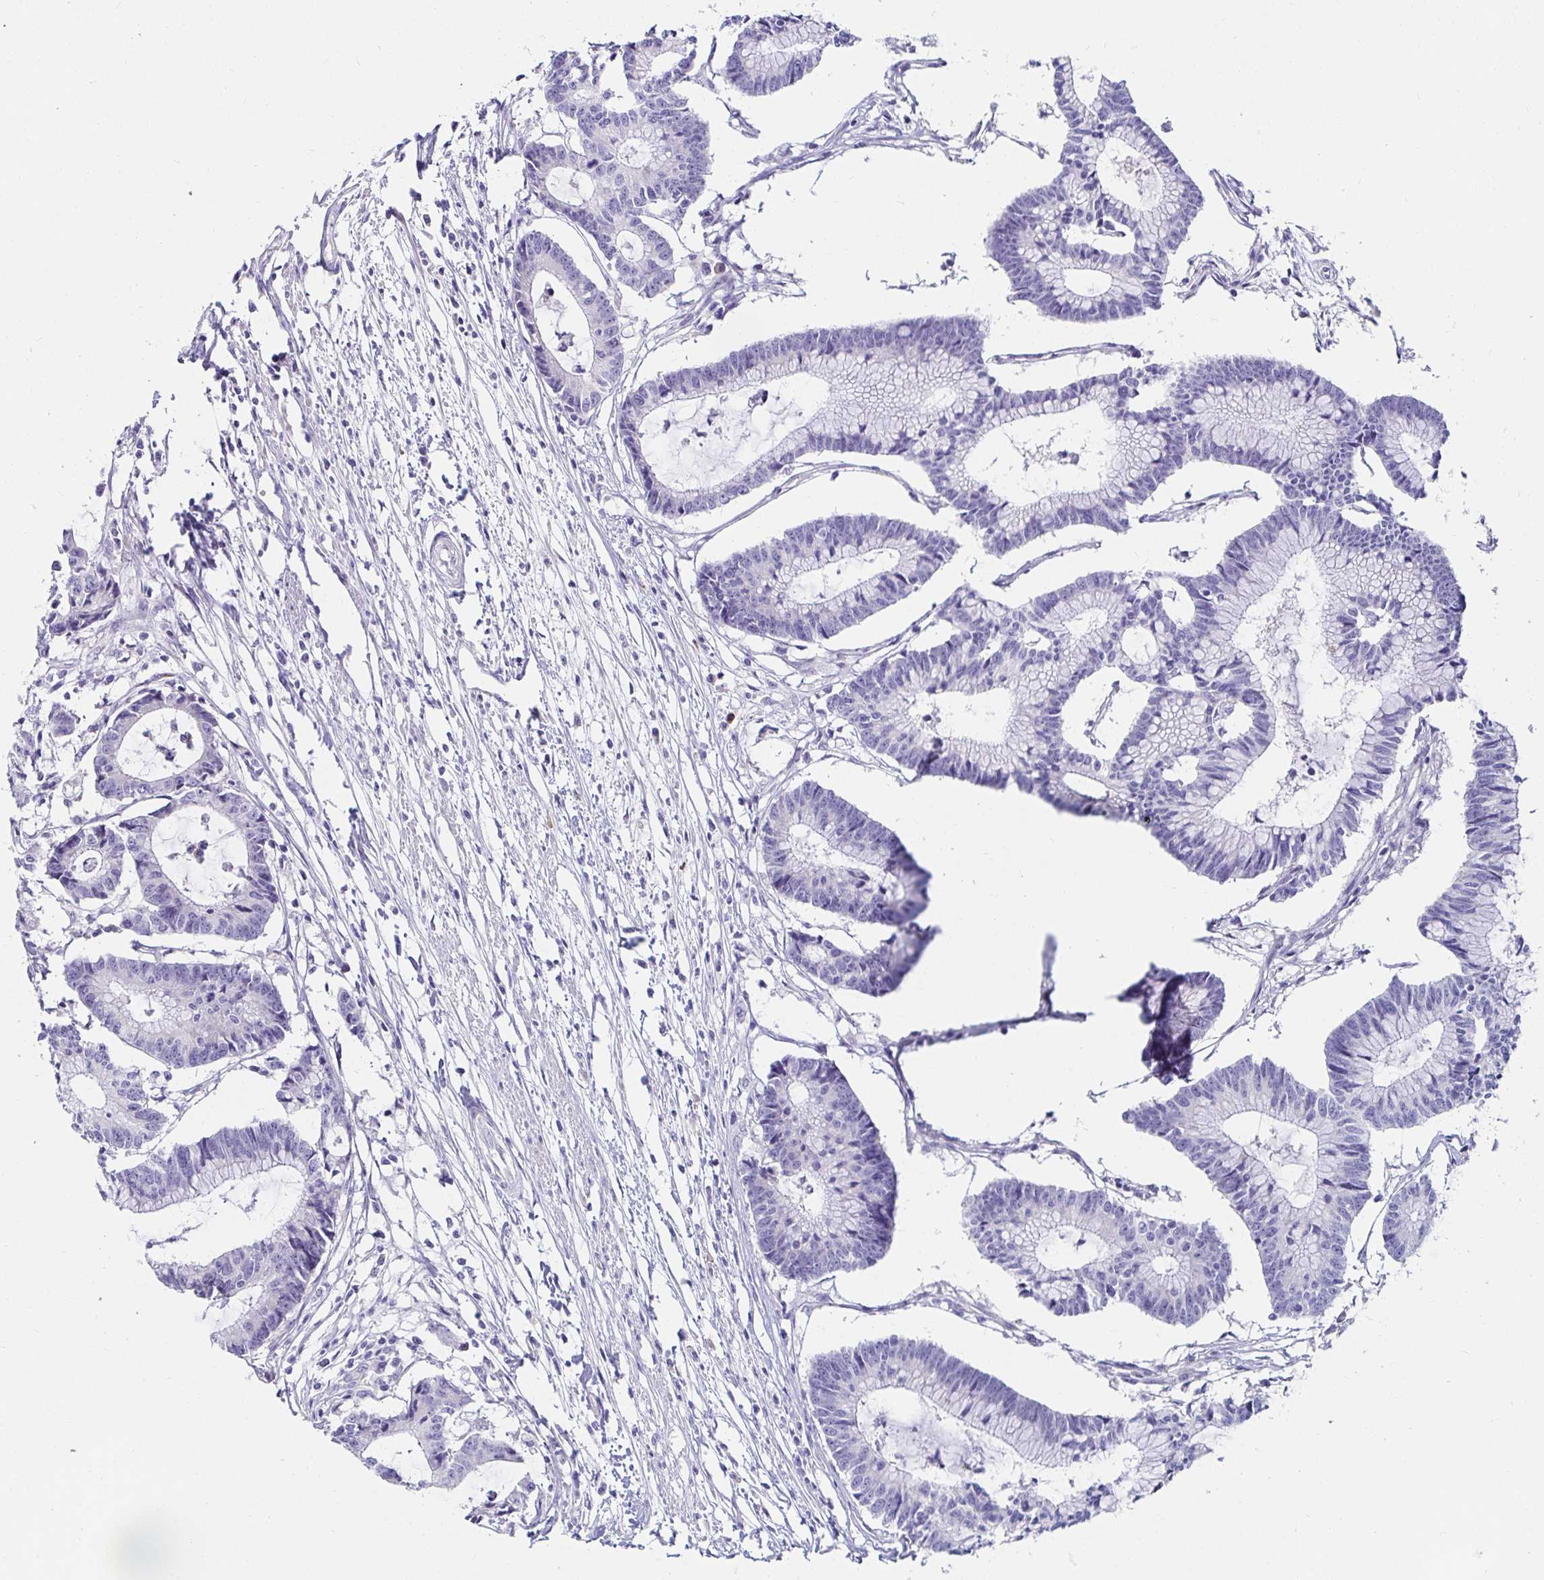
{"staining": {"intensity": "negative", "quantity": "none", "location": "none"}, "tissue": "colorectal cancer", "cell_type": "Tumor cells", "image_type": "cancer", "snomed": [{"axis": "morphology", "description": "Adenocarcinoma, NOS"}, {"axis": "topography", "description": "Colon"}], "caption": "DAB (3,3'-diaminobenzidine) immunohistochemical staining of human colorectal cancer (adenocarcinoma) reveals no significant staining in tumor cells.", "gene": "C4orf17", "patient": {"sex": "female", "age": 78}}